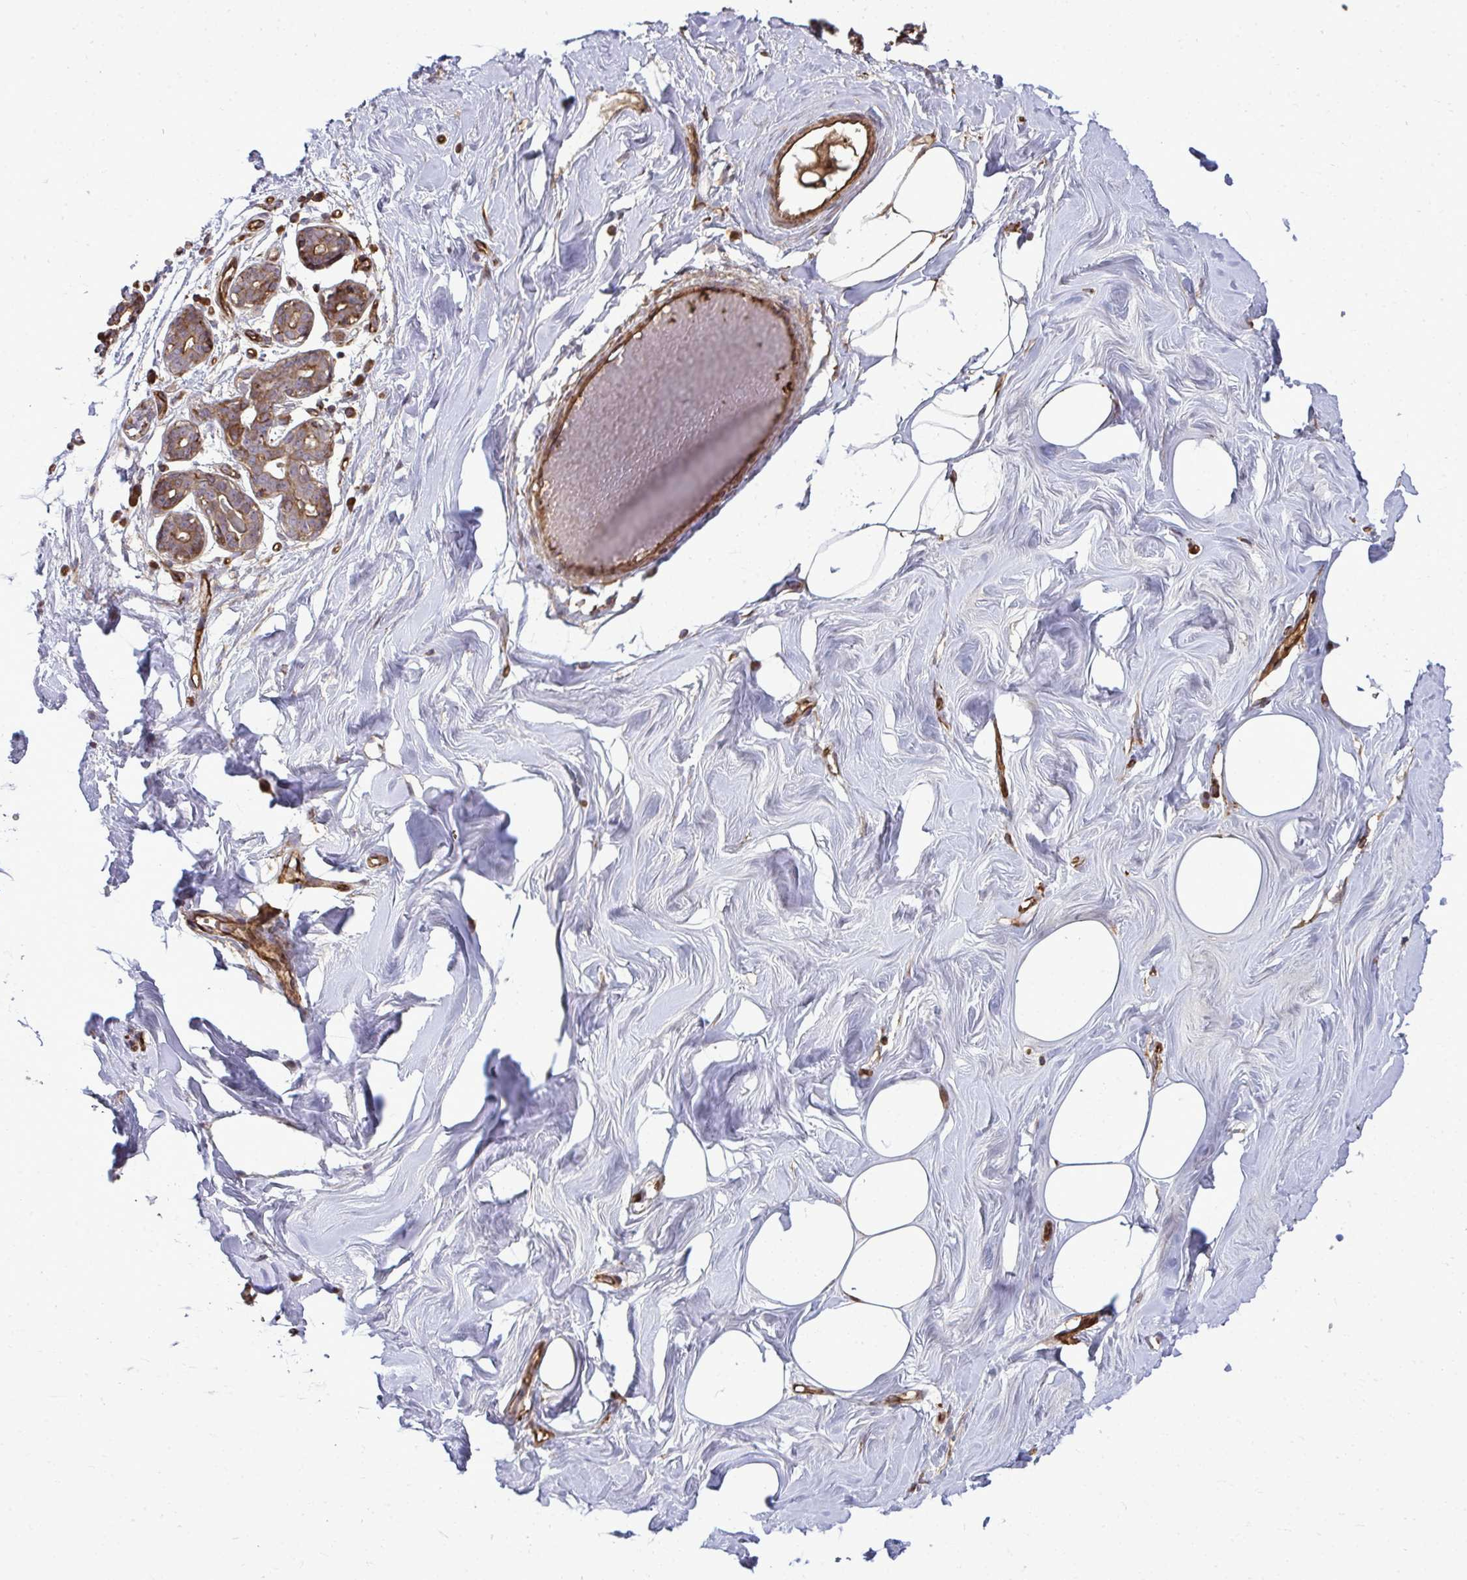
{"staining": {"intensity": "negative", "quantity": "none", "location": "none"}, "tissue": "breast", "cell_type": "Adipocytes", "image_type": "normal", "snomed": [{"axis": "morphology", "description": "Normal tissue, NOS"}, {"axis": "topography", "description": "Breast"}], "caption": "The IHC image has no significant staining in adipocytes of breast.", "gene": "ZSCAN9", "patient": {"sex": "female", "age": 27}}